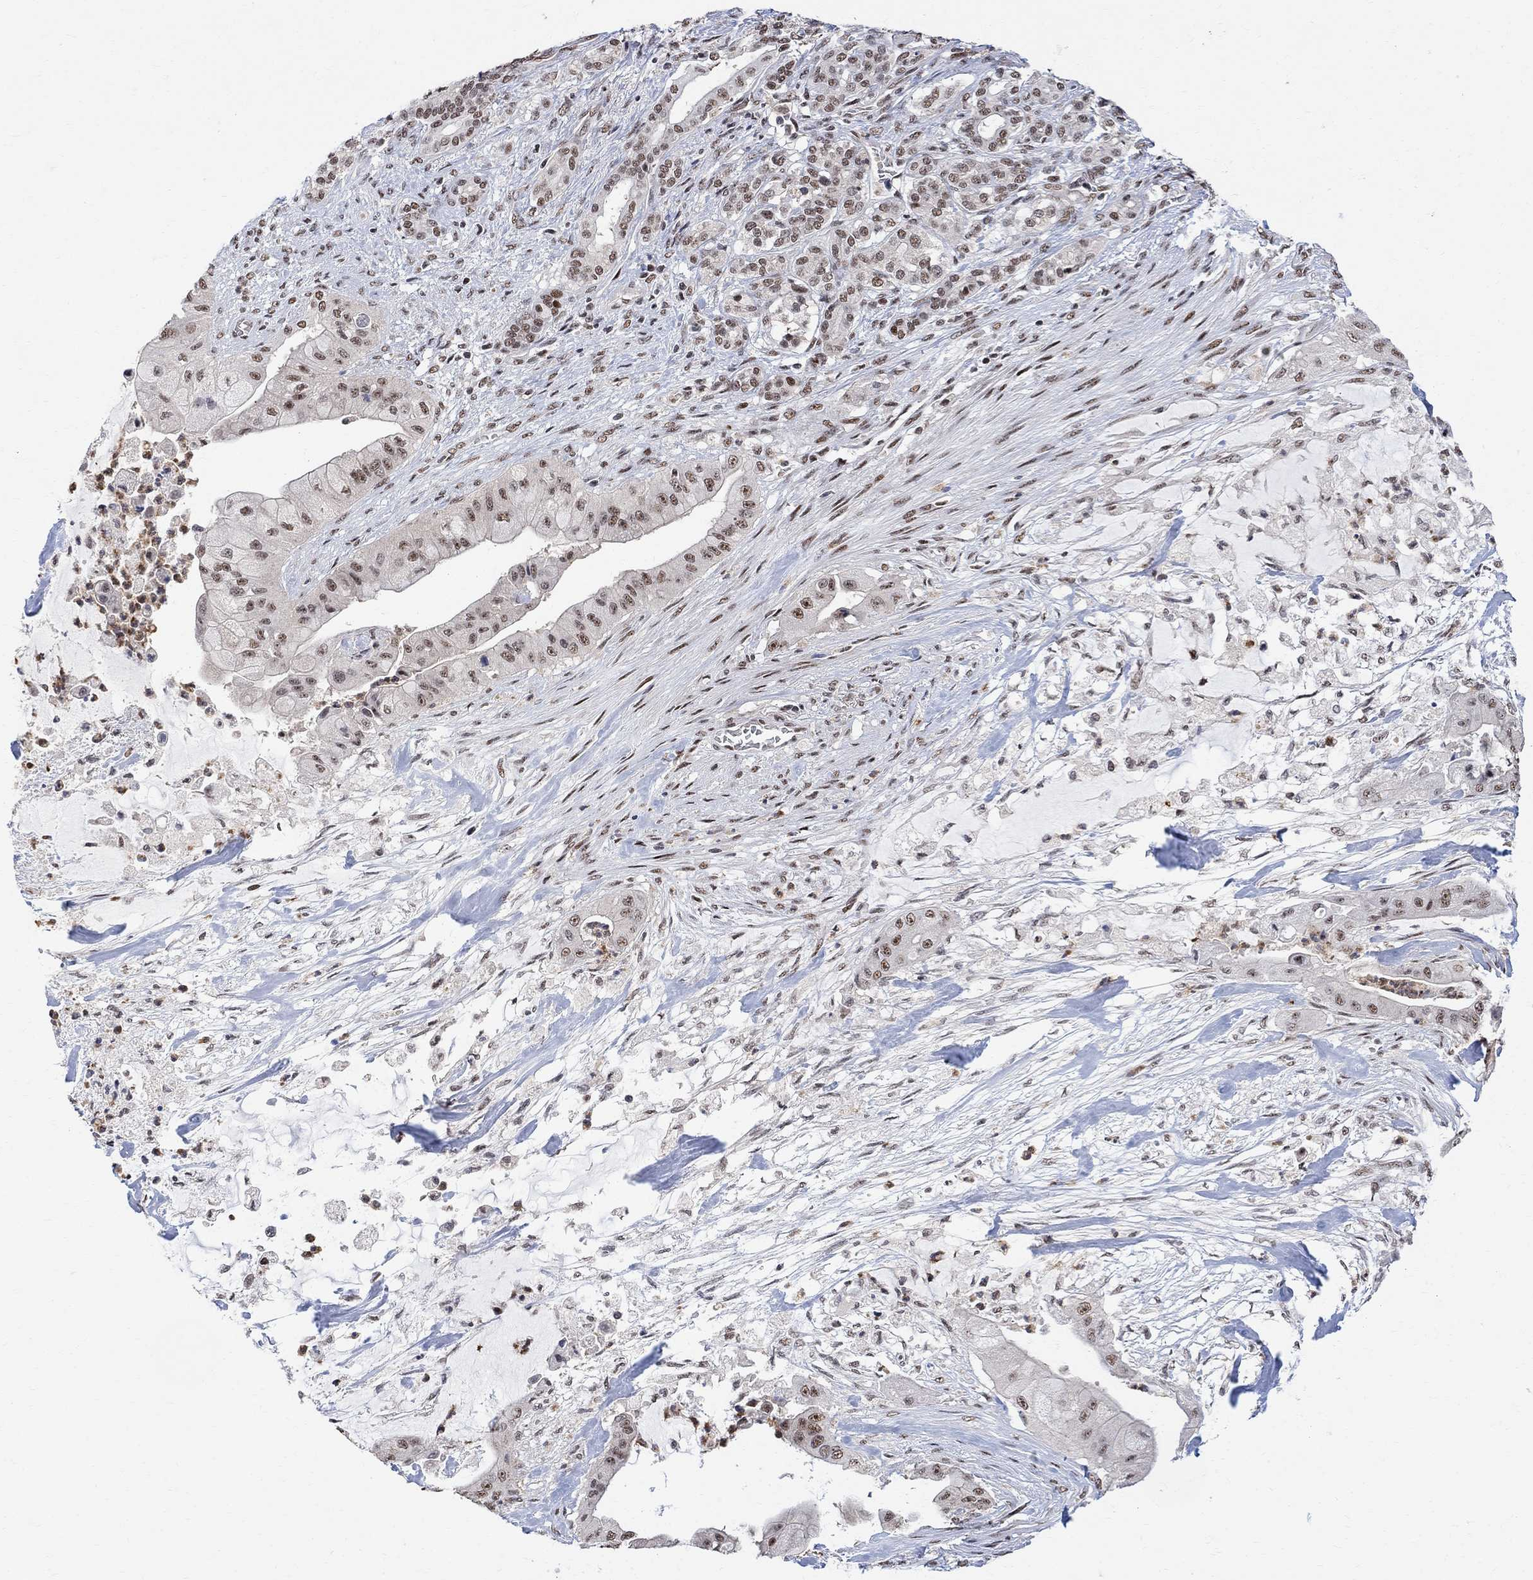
{"staining": {"intensity": "moderate", "quantity": "<25%", "location": "nuclear"}, "tissue": "pancreatic cancer", "cell_type": "Tumor cells", "image_type": "cancer", "snomed": [{"axis": "morphology", "description": "Normal tissue, NOS"}, {"axis": "morphology", "description": "Inflammation, NOS"}, {"axis": "morphology", "description": "Adenocarcinoma, NOS"}, {"axis": "topography", "description": "Pancreas"}], "caption": "Protein staining shows moderate nuclear positivity in approximately <25% of tumor cells in pancreatic cancer (adenocarcinoma).", "gene": "E4F1", "patient": {"sex": "male", "age": 57}}